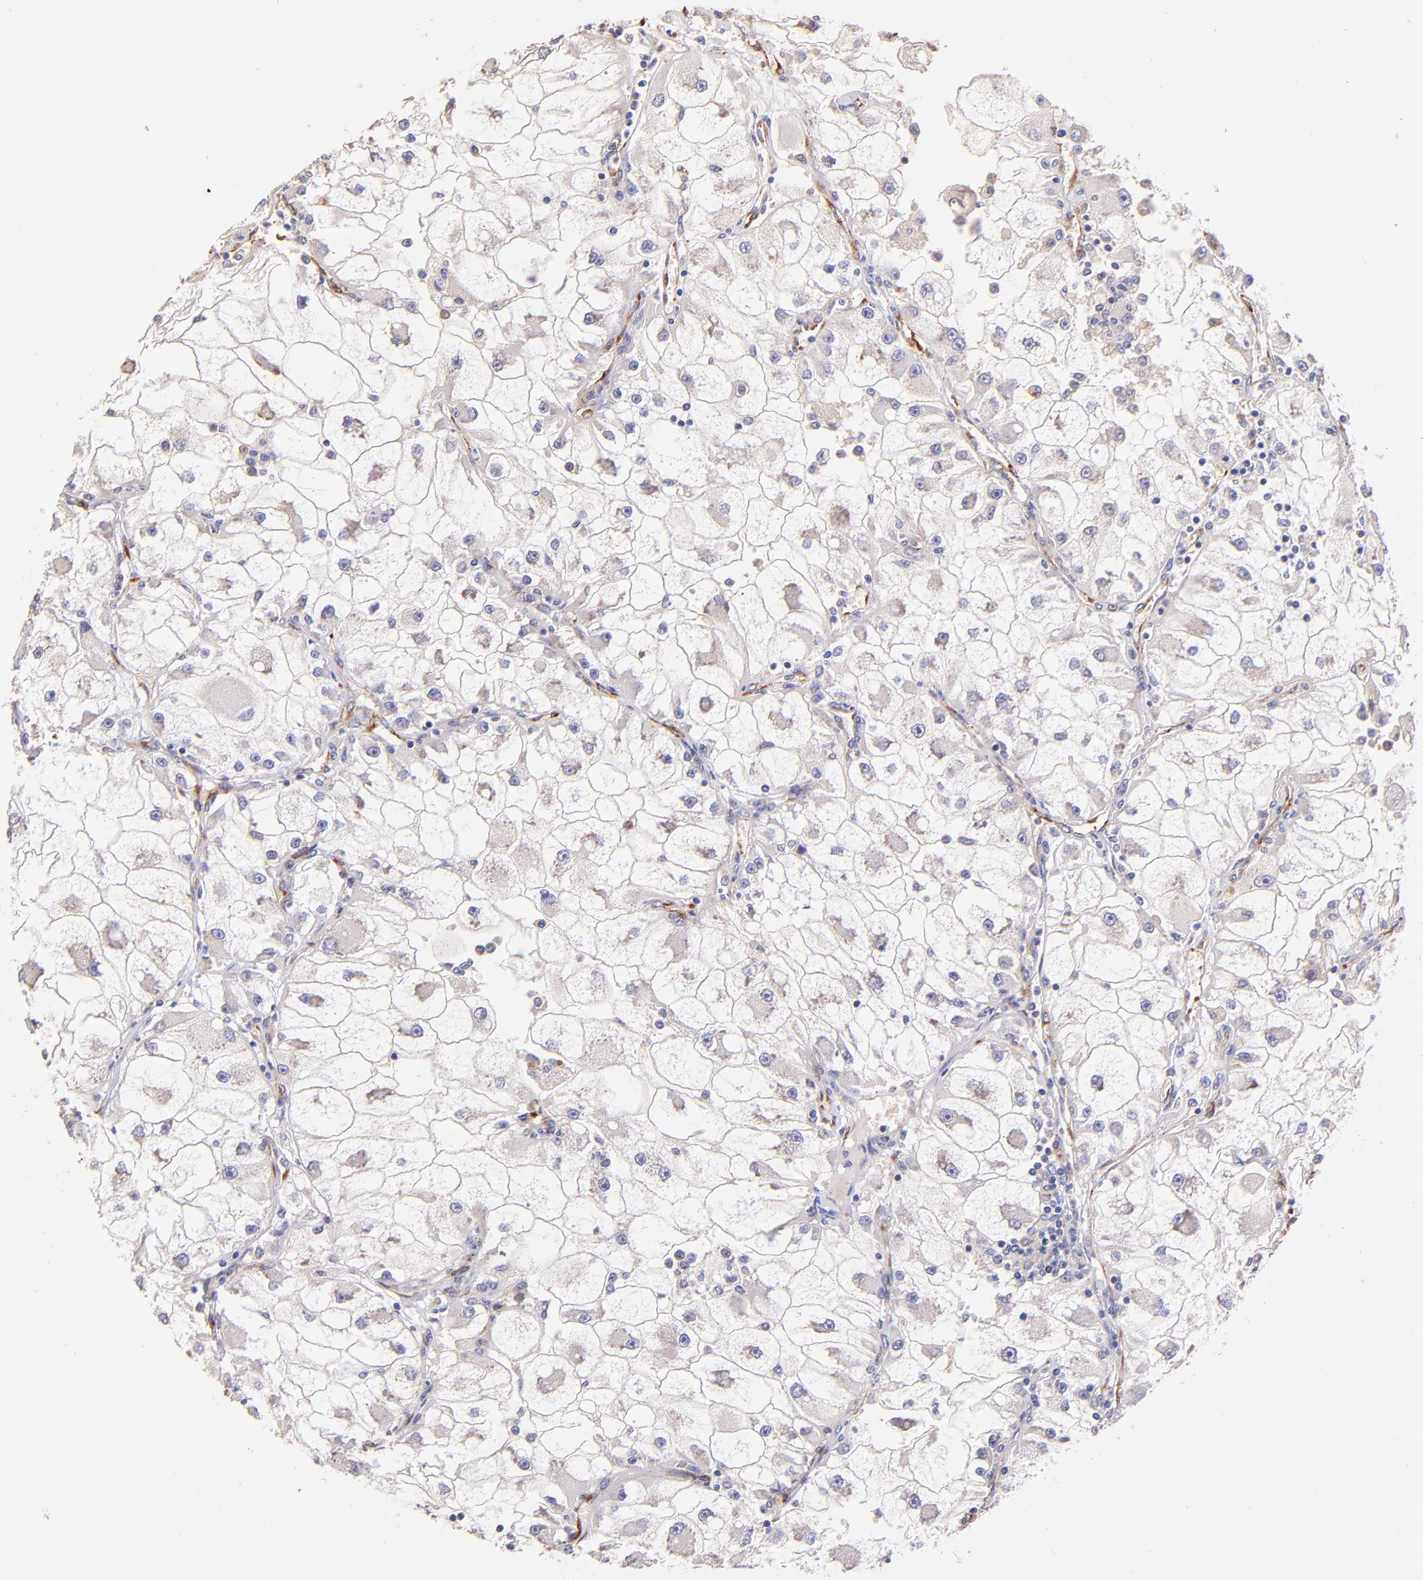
{"staining": {"intensity": "negative", "quantity": "none", "location": "none"}, "tissue": "renal cancer", "cell_type": "Tumor cells", "image_type": "cancer", "snomed": [{"axis": "morphology", "description": "Adenocarcinoma, NOS"}, {"axis": "topography", "description": "Kidney"}], "caption": "Tumor cells are negative for brown protein staining in renal adenocarcinoma. (Brightfield microscopy of DAB (3,3'-diaminobenzidine) immunohistochemistry (IHC) at high magnification).", "gene": "SPARC", "patient": {"sex": "female", "age": 73}}